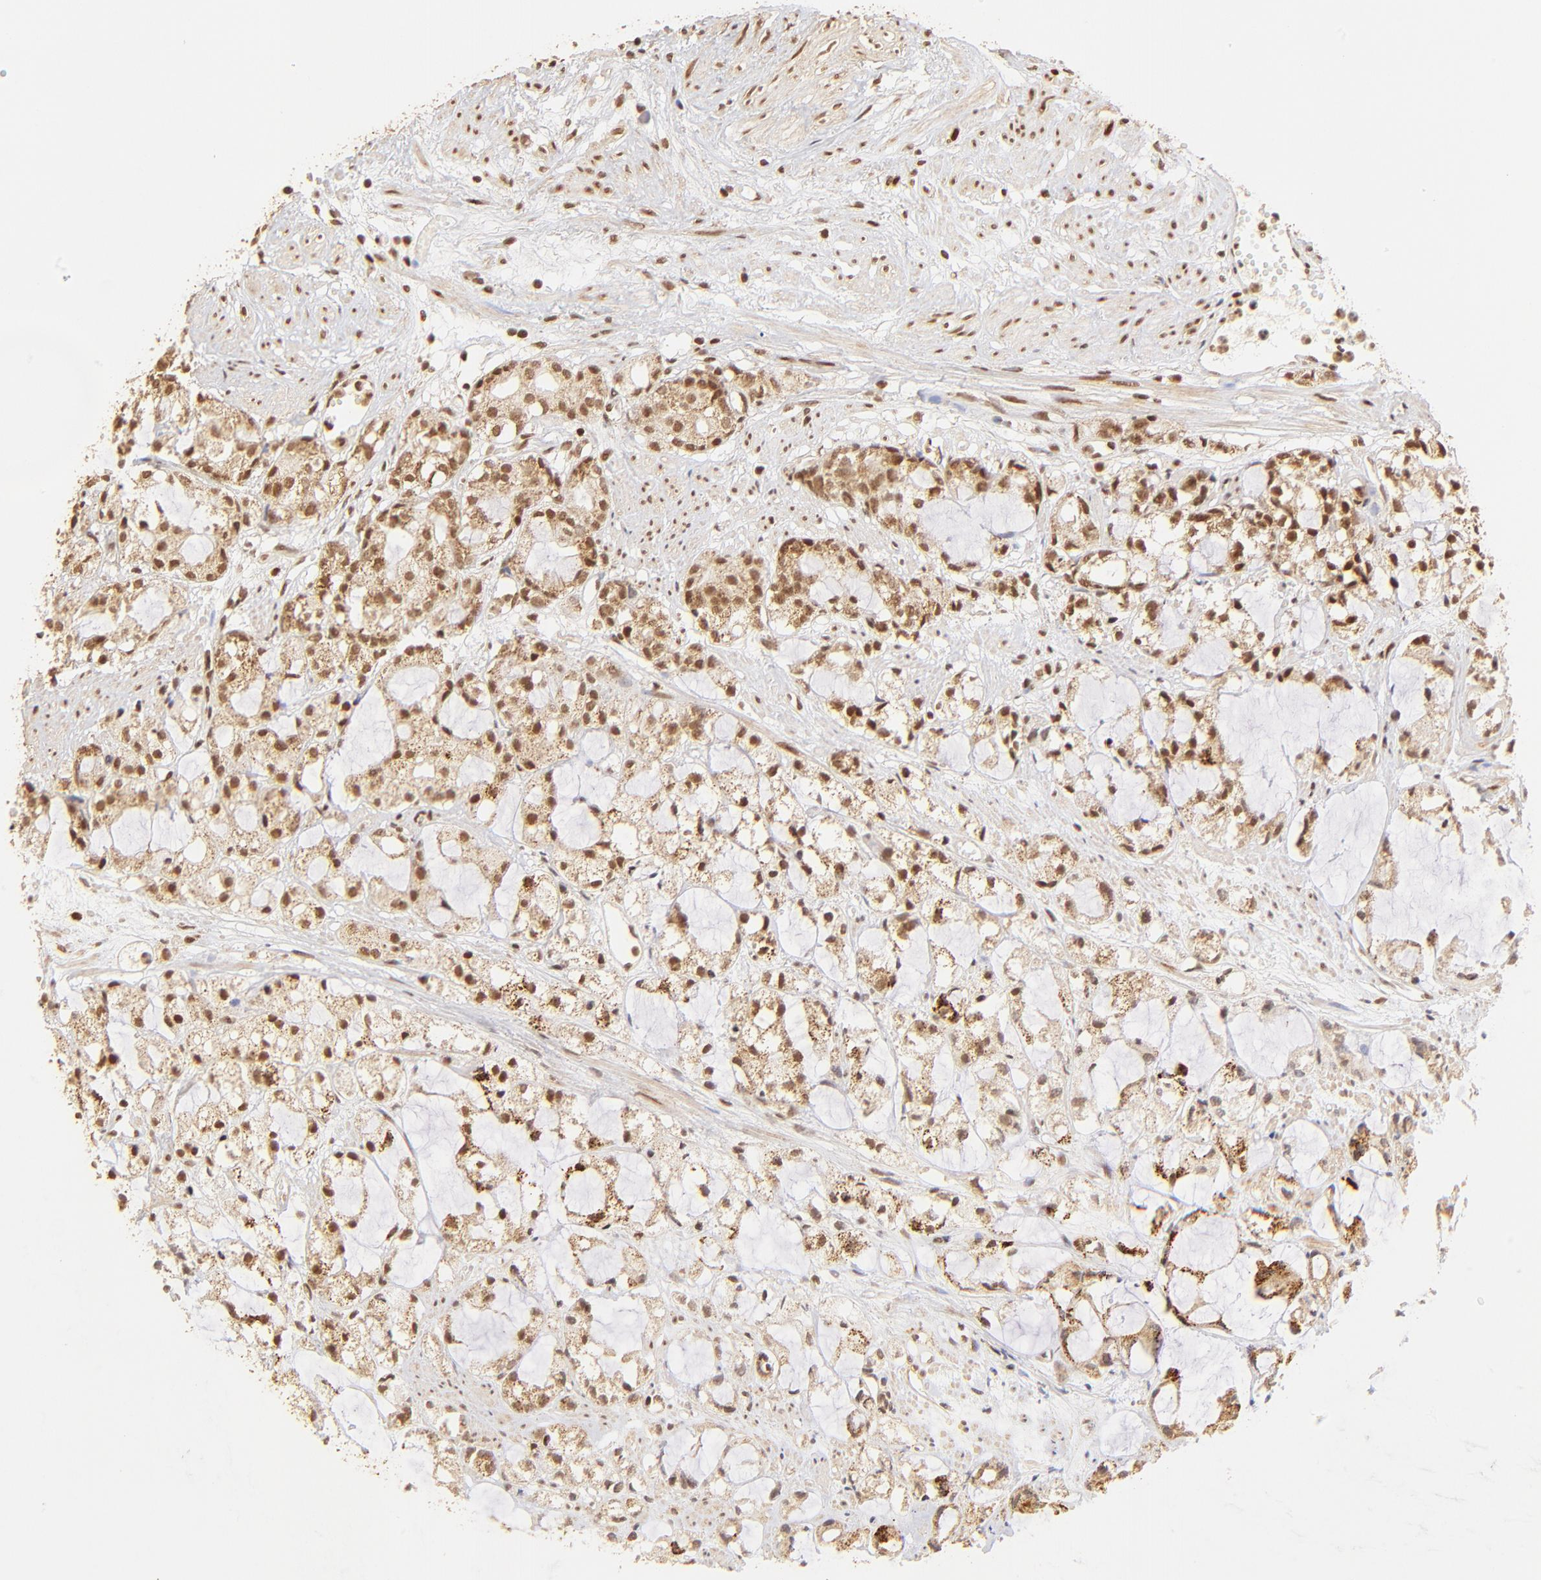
{"staining": {"intensity": "moderate", "quantity": ">75%", "location": "cytoplasmic/membranous,nuclear"}, "tissue": "prostate cancer", "cell_type": "Tumor cells", "image_type": "cancer", "snomed": [{"axis": "morphology", "description": "Adenocarcinoma, High grade"}, {"axis": "topography", "description": "Prostate"}], "caption": "Immunohistochemistry photomicrograph of human prostate cancer (adenocarcinoma (high-grade)) stained for a protein (brown), which displays medium levels of moderate cytoplasmic/membranous and nuclear staining in approximately >75% of tumor cells.", "gene": "MED15", "patient": {"sex": "male", "age": 85}}